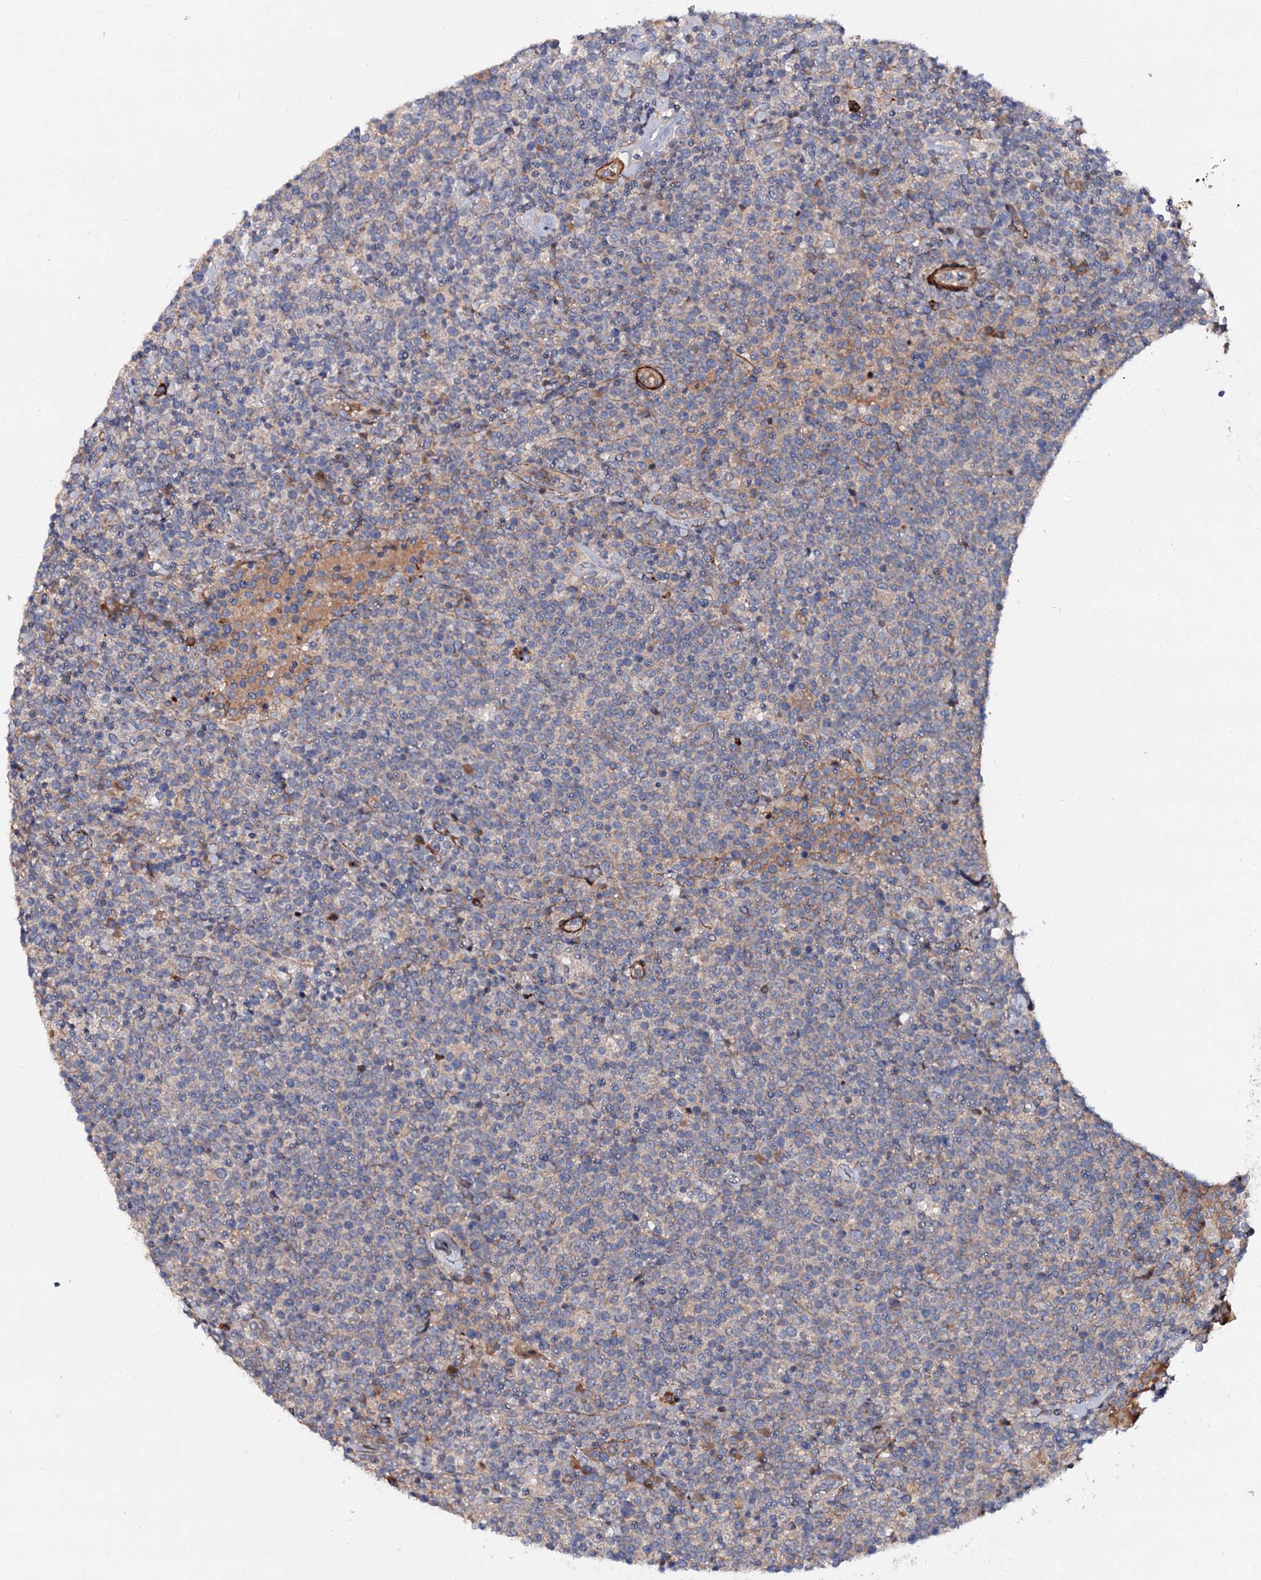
{"staining": {"intensity": "negative", "quantity": "none", "location": "none"}, "tissue": "lymphoma", "cell_type": "Tumor cells", "image_type": "cancer", "snomed": [{"axis": "morphology", "description": "Malignant lymphoma, non-Hodgkin's type, High grade"}, {"axis": "topography", "description": "Lymph node"}], "caption": "There is no significant expression in tumor cells of lymphoma. Nuclei are stained in blue.", "gene": "ISM2", "patient": {"sex": "male", "age": 61}}